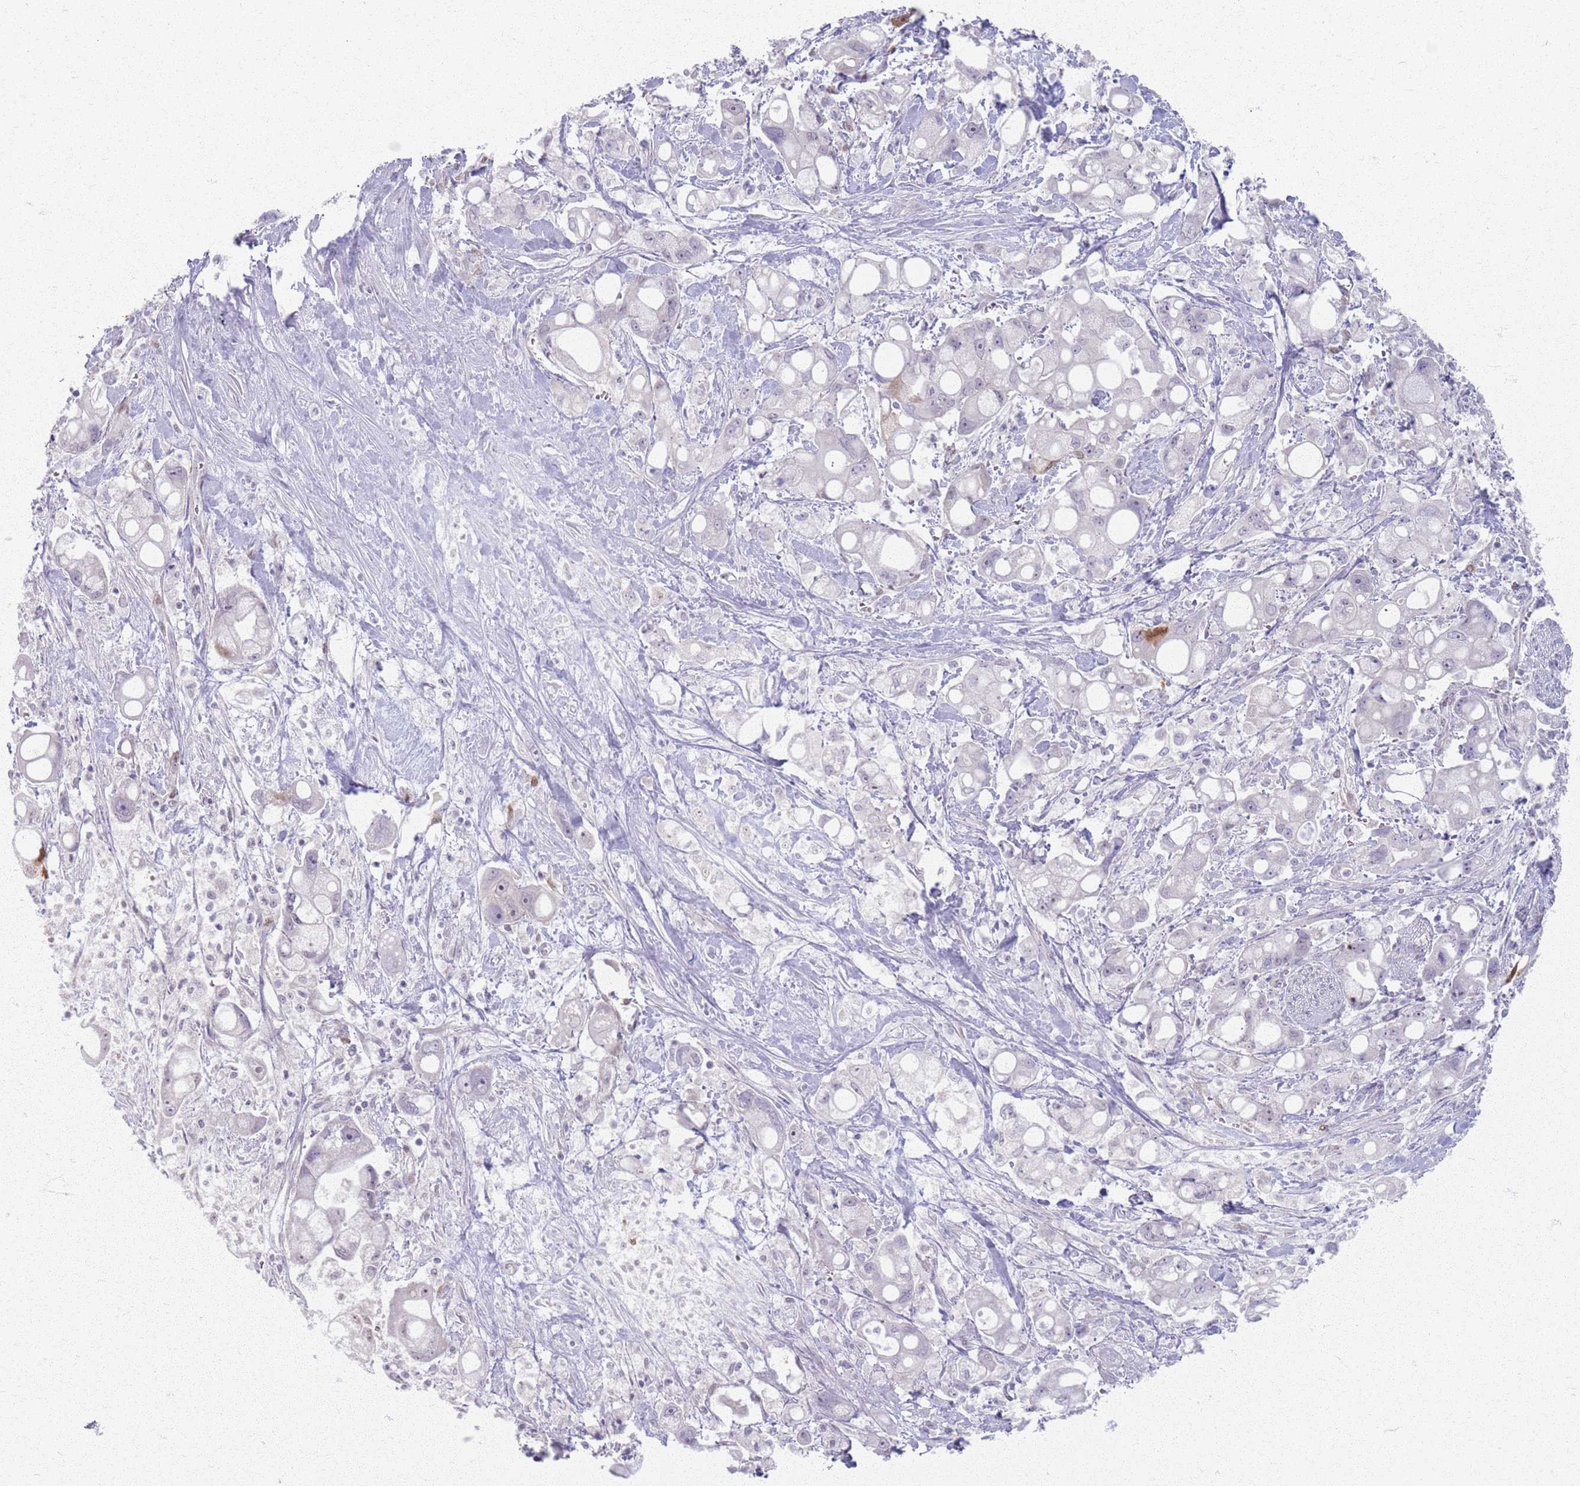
{"staining": {"intensity": "negative", "quantity": "none", "location": "none"}, "tissue": "pancreatic cancer", "cell_type": "Tumor cells", "image_type": "cancer", "snomed": [{"axis": "morphology", "description": "Adenocarcinoma, NOS"}, {"axis": "topography", "description": "Pancreas"}], "caption": "Photomicrograph shows no protein expression in tumor cells of pancreatic cancer (adenocarcinoma) tissue.", "gene": "CRIPT", "patient": {"sex": "male", "age": 68}}